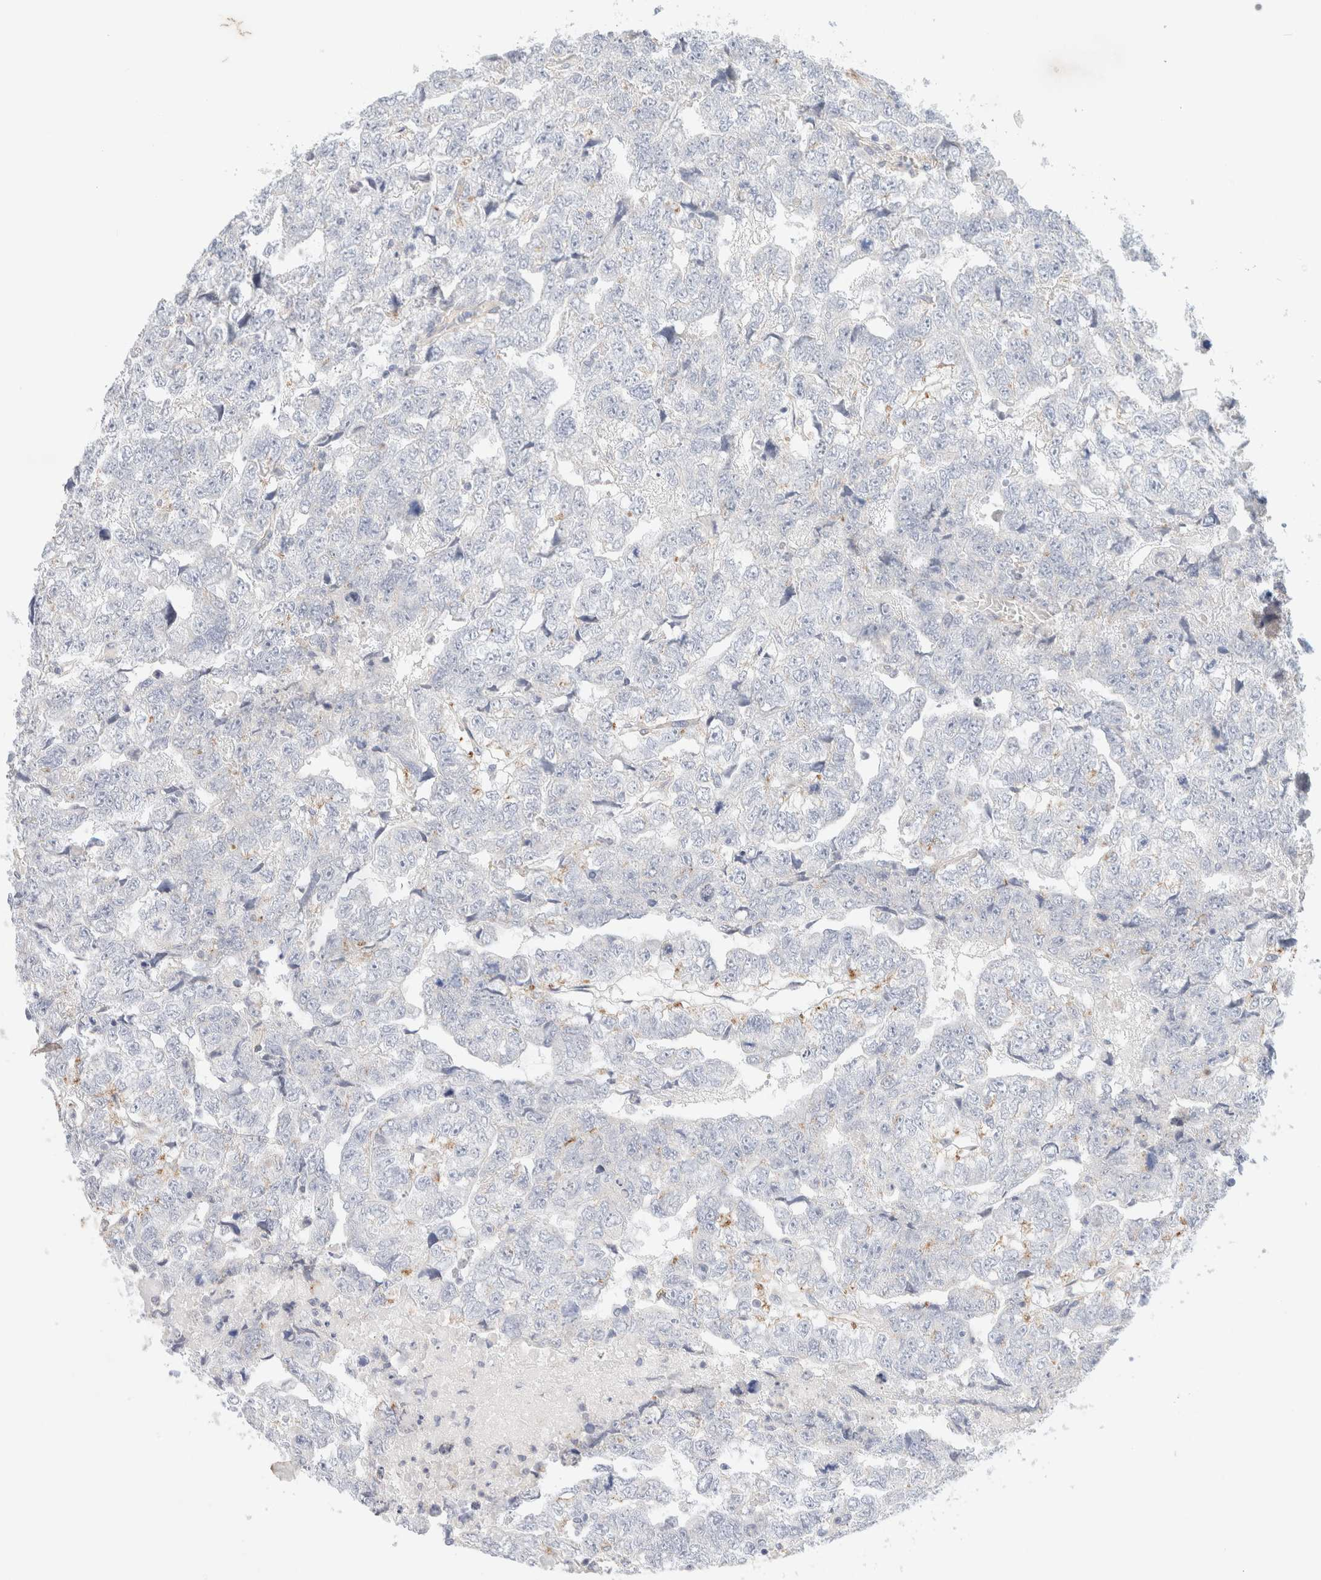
{"staining": {"intensity": "negative", "quantity": "none", "location": "none"}, "tissue": "testis cancer", "cell_type": "Tumor cells", "image_type": "cancer", "snomed": [{"axis": "morphology", "description": "Carcinoma, Embryonal, NOS"}, {"axis": "topography", "description": "Testis"}], "caption": "This is an IHC histopathology image of human embryonal carcinoma (testis). There is no positivity in tumor cells.", "gene": "SLC25A48", "patient": {"sex": "male", "age": 36}}